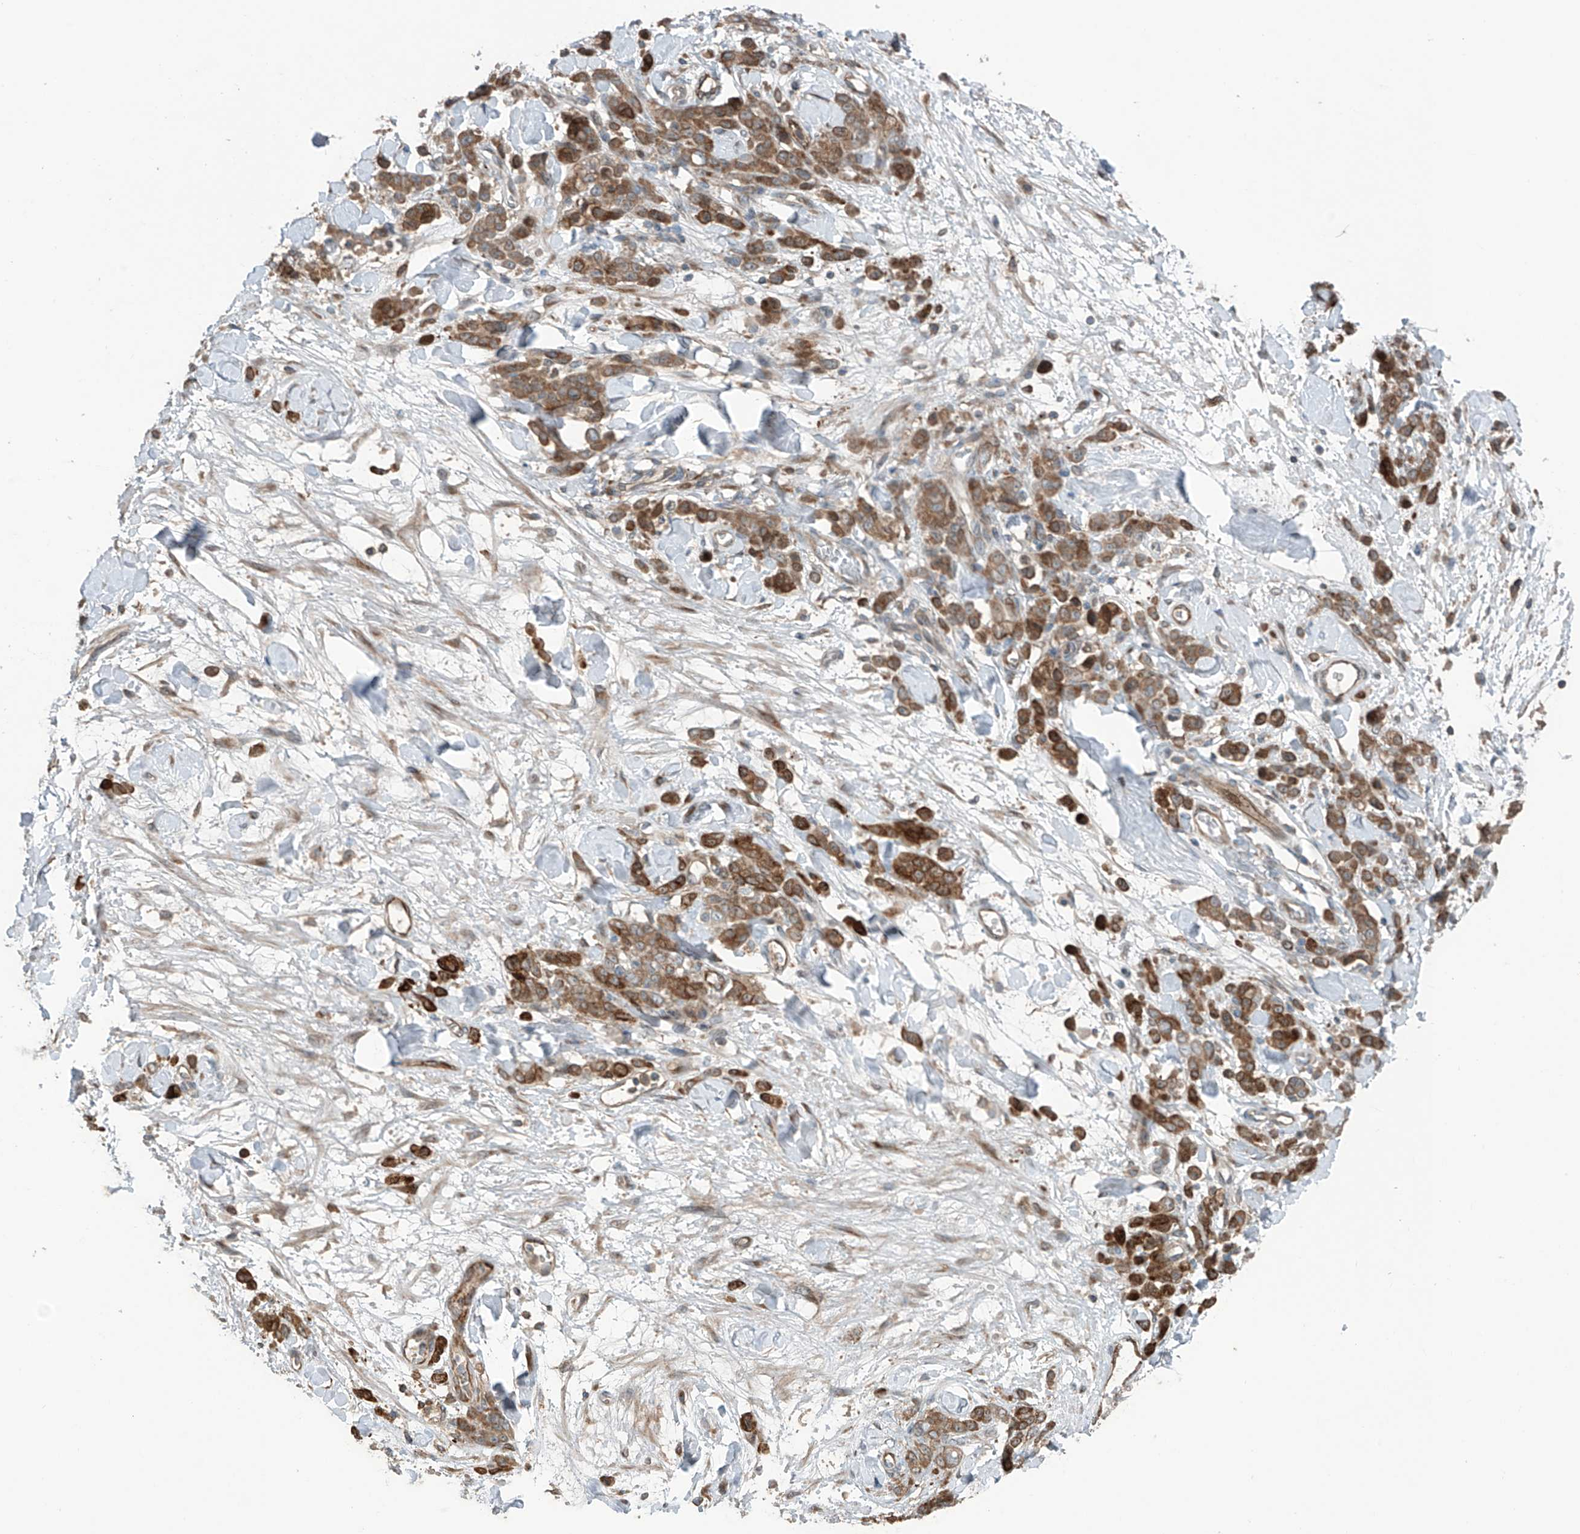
{"staining": {"intensity": "moderate", "quantity": ">75%", "location": "cytoplasmic/membranous"}, "tissue": "stomach cancer", "cell_type": "Tumor cells", "image_type": "cancer", "snomed": [{"axis": "morphology", "description": "Normal tissue, NOS"}, {"axis": "morphology", "description": "Adenocarcinoma, NOS"}, {"axis": "topography", "description": "Stomach"}], "caption": "Stomach adenocarcinoma was stained to show a protein in brown. There is medium levels of moderate cytoplasmic/membranous staining in about >75% of tumor cells.", "gene": "SAMD3", "patient": {"sex": "male", "age": 82}}